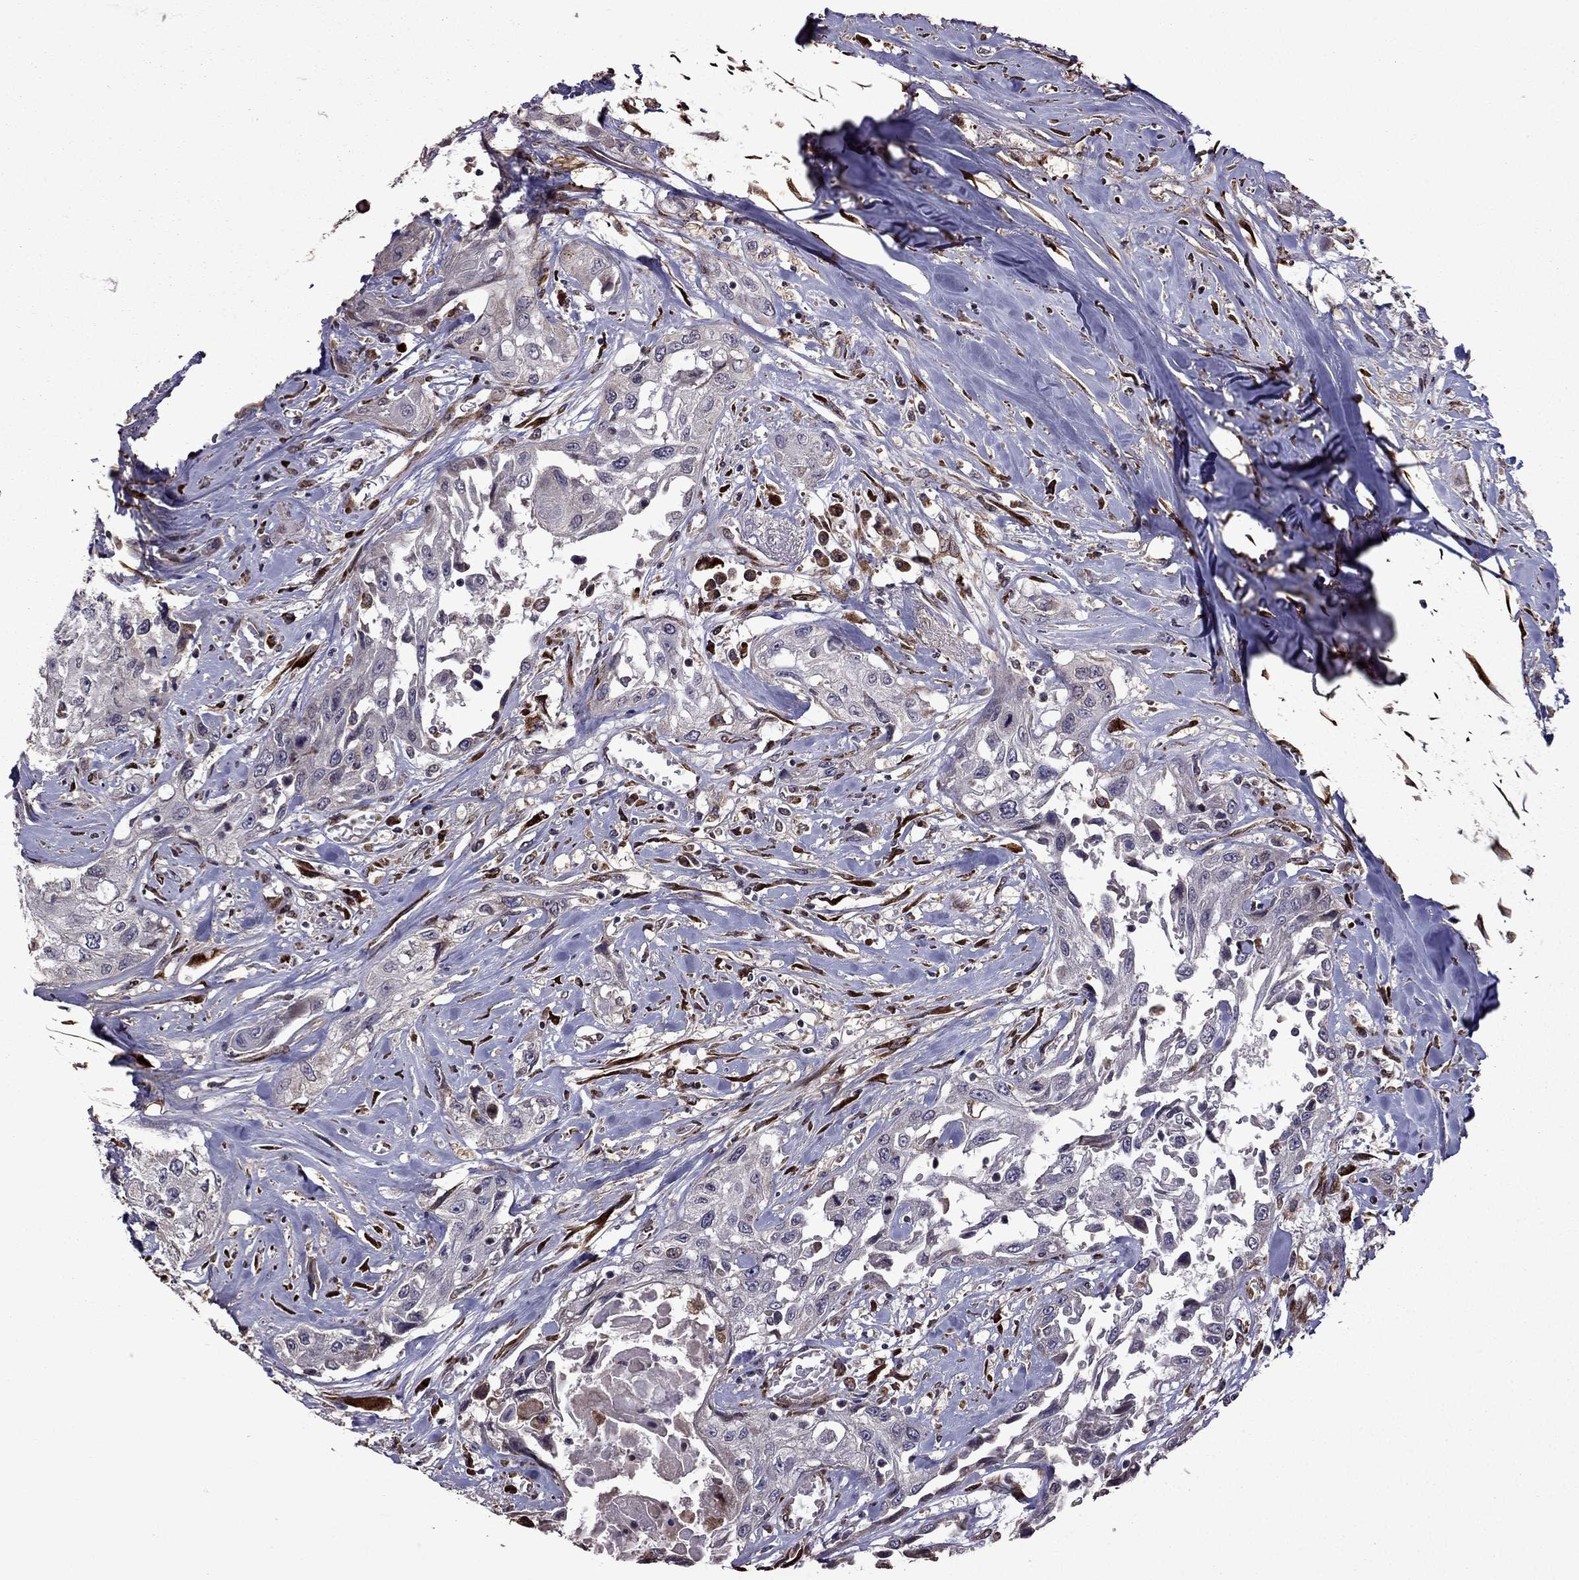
{"staining": {"intensity": "negative", "quantity": "none", "location": "none"}, "tissue": "head and neck cancer", "cell_type": "Tumor cells", "image_type": "cancer", "snomed": [{"axis": "morphology", "description": "Normal tissue, NOS"}, {"axis": "morphology", "description": "Squamous cell carcinoma, NOS"}, {"axis": "topography", "description": "Oral tissue"}, {"axis": "topography", "description": "Peripheral nerve tissue"}, {"axis": "topography", "description": "Head-Neck"}], "caption": "High magnification brightfield microscopy of head and neck cancer stained with DAB (3,3'-diaminobenzidine) (brown) and counterstained with hematoxylin (blue): tumor cells show no significant positivity.", "gene": "IKBIP", "patient": {"sex": "female", "age": 59}}